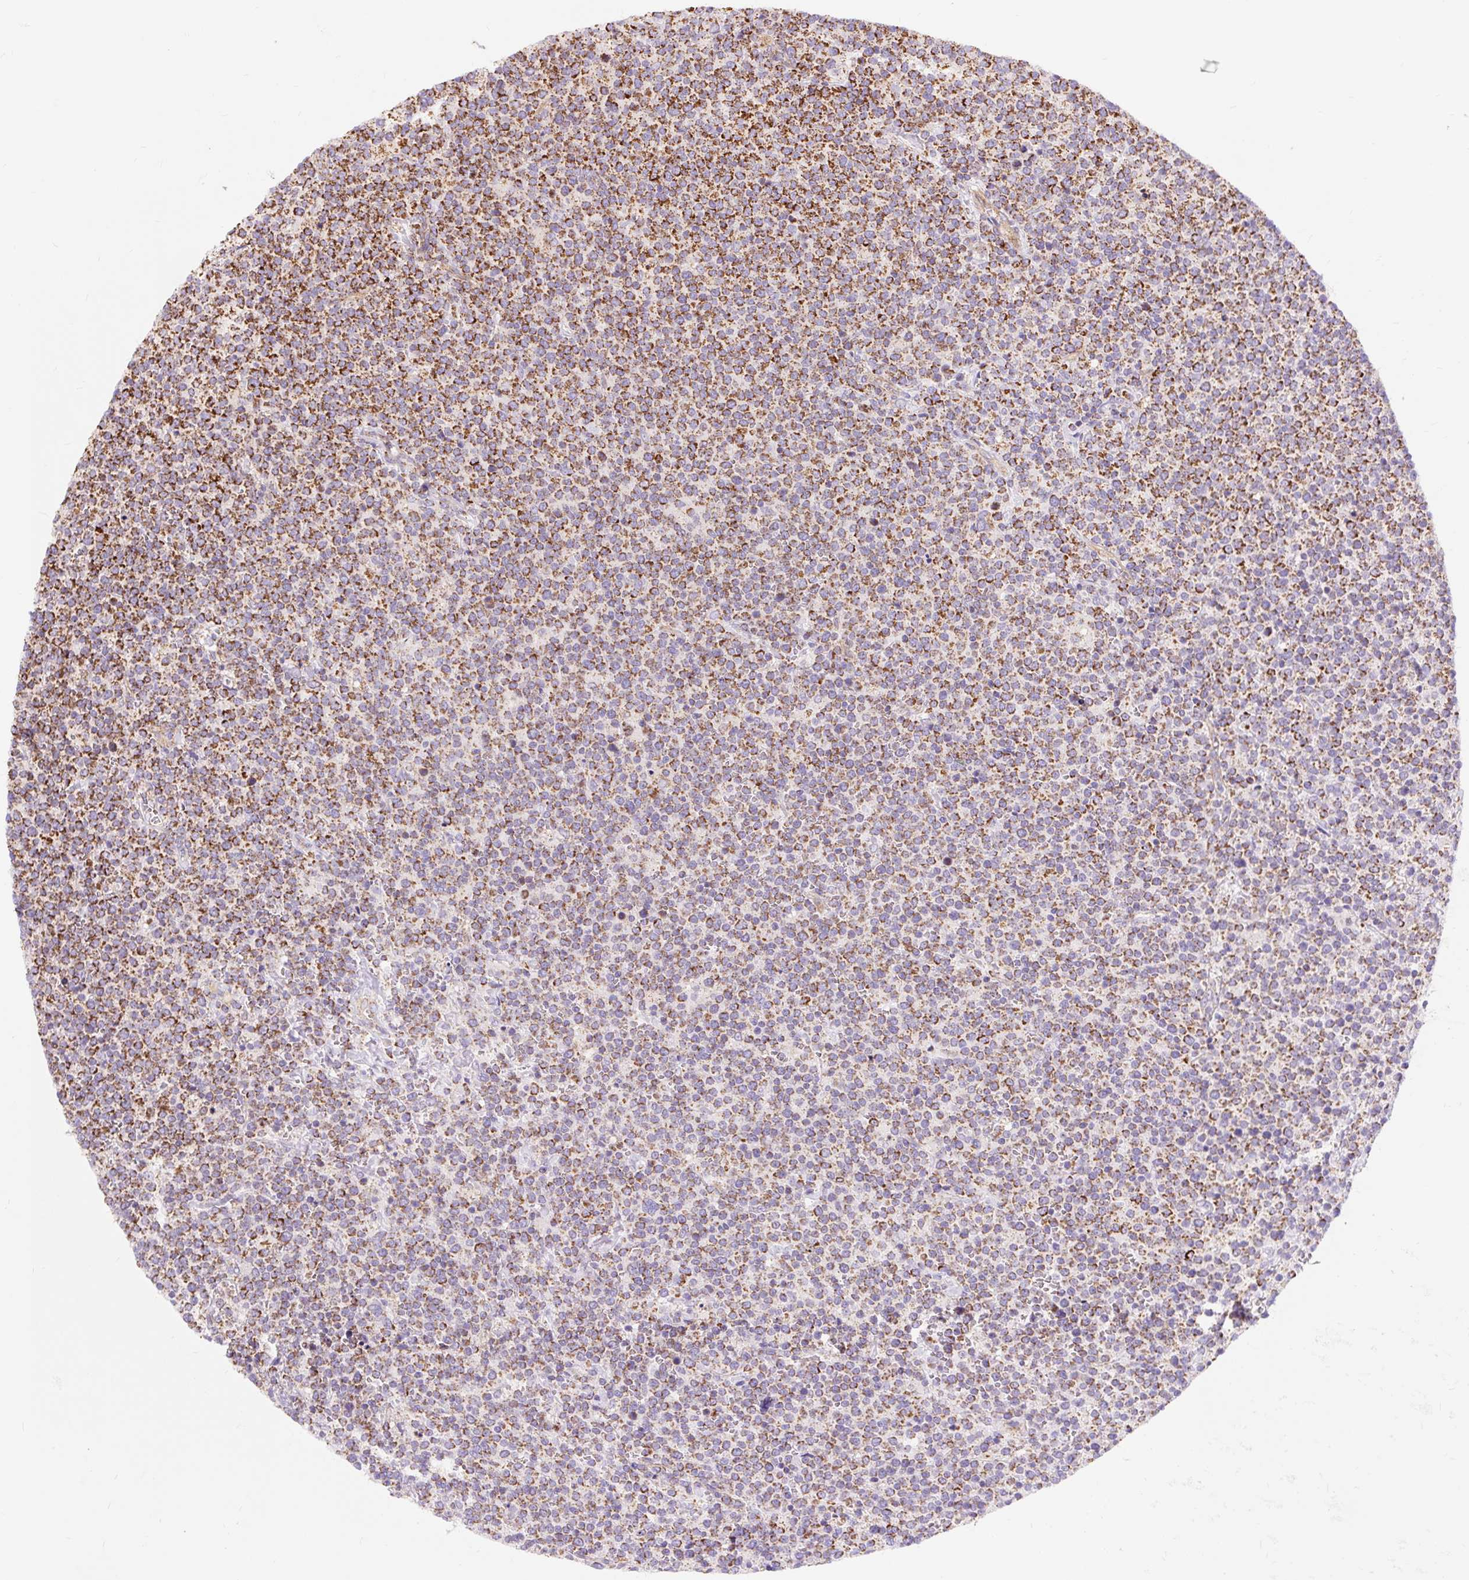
{"staining": {"intensity": "moderate", "quantity": ">75%", "location": "cytoplasmic/membranous"}, "tissue": "lymphoma", "cell_type": "Tumor cells", "image_type": "cancer", "snomed": [{"axis": "morphology", "description": "Malignant lymphoma, non-Hodgkin's type, High grade"}, {"axis": "topography", "description": "Lymph node"}], "caption": "Immunohistochemical staining of high-grade malignant lymphoma, non-Hodgkin's type exhibits moderate cytoplasmic/membranous protein expression in approximately >75% of tumor cells.", "gene": "CEP290", "patient": {"sex": "male", "age": 61}}